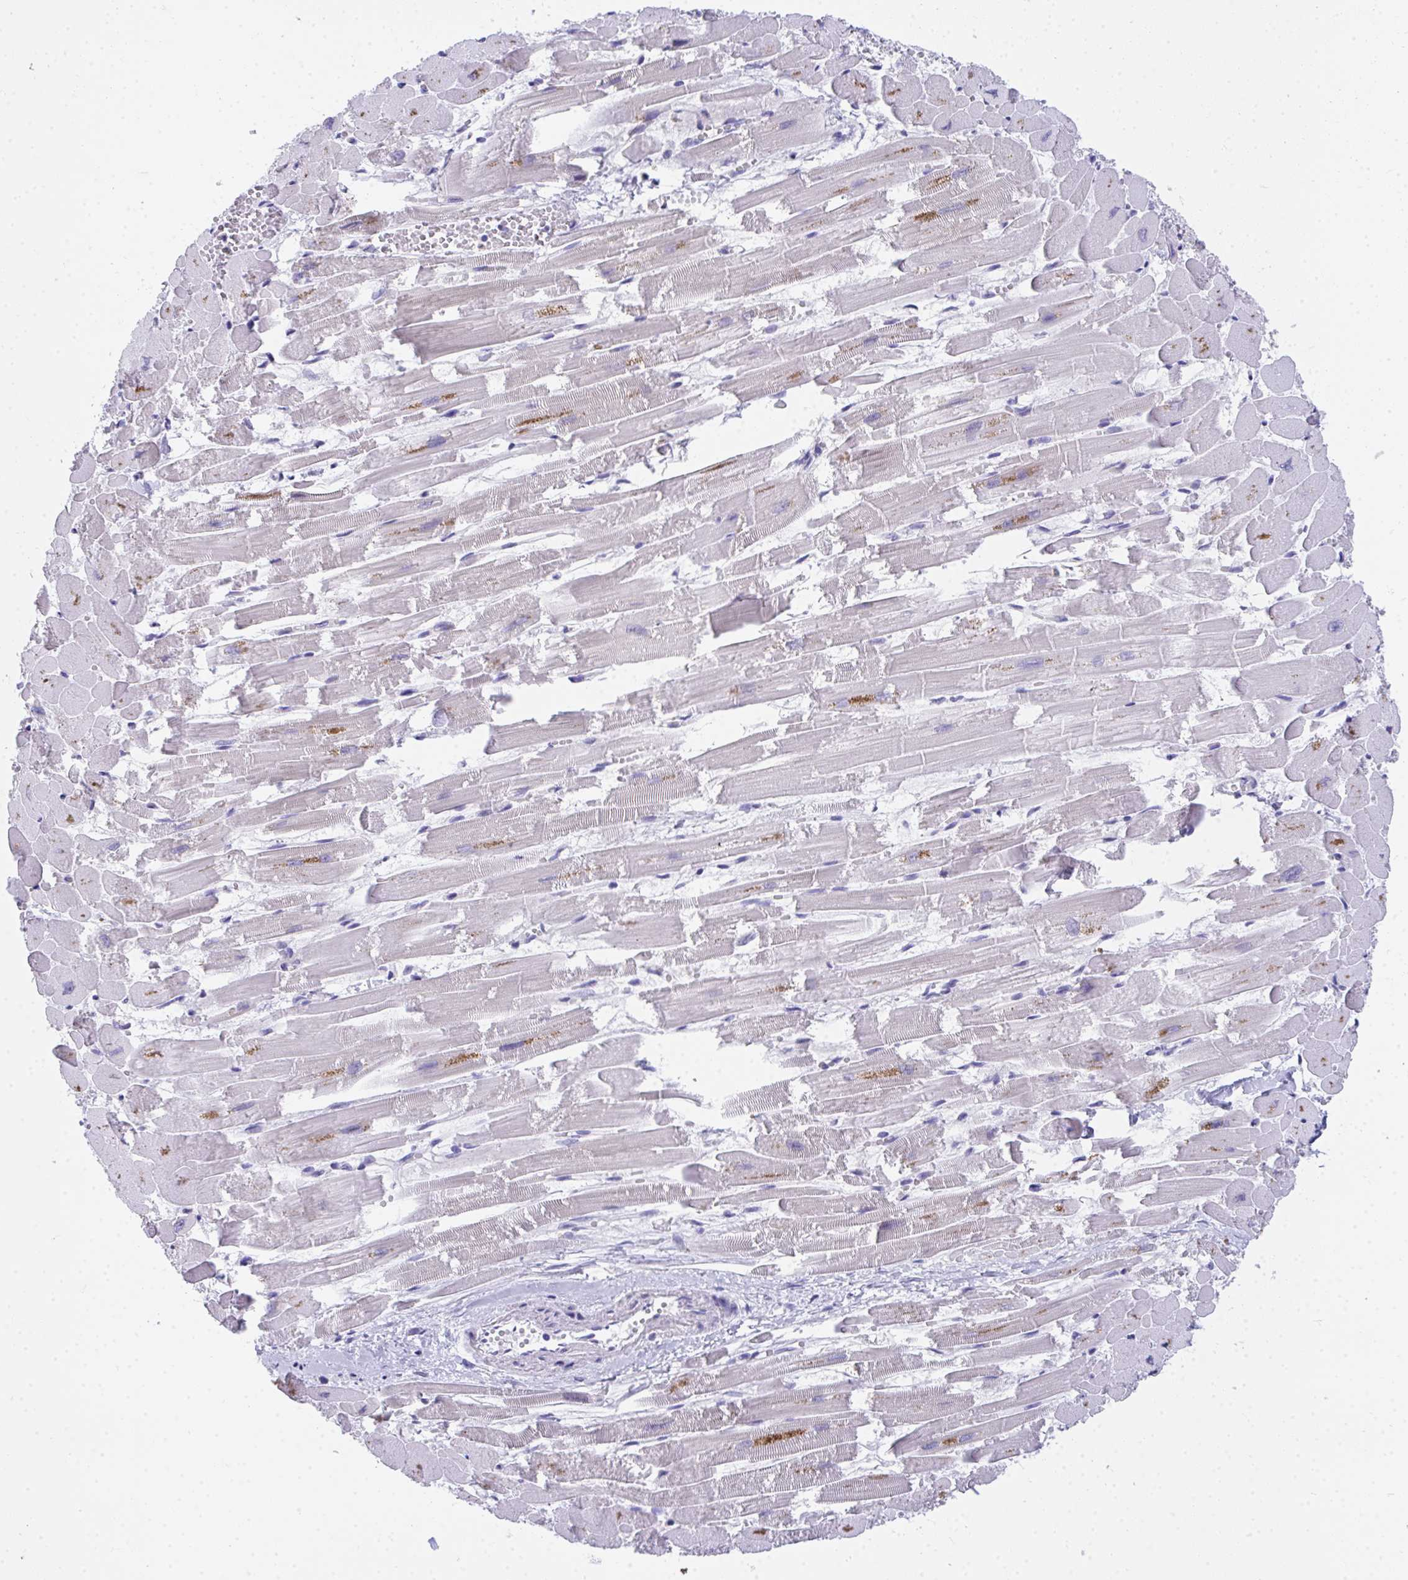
{"staining": {"intensity": "weak", "quantity": "<25%", "location": "cytoplasmic/membranous"}, "tissue": "heart muscle", "cell_type": "Cardiomyocytes", "image_type": "normal", "snomed": [{"axis": "morphology", "description": "Normal tissue, NOS"}, {"axis": "topography", "description": "Heart"}], "caption": "Protein analysis of normal heart muscle exhibits no significant expression in cardiomyocytes.", "gene": "COA5", "patient": {"sex": "female", "age": 52}}